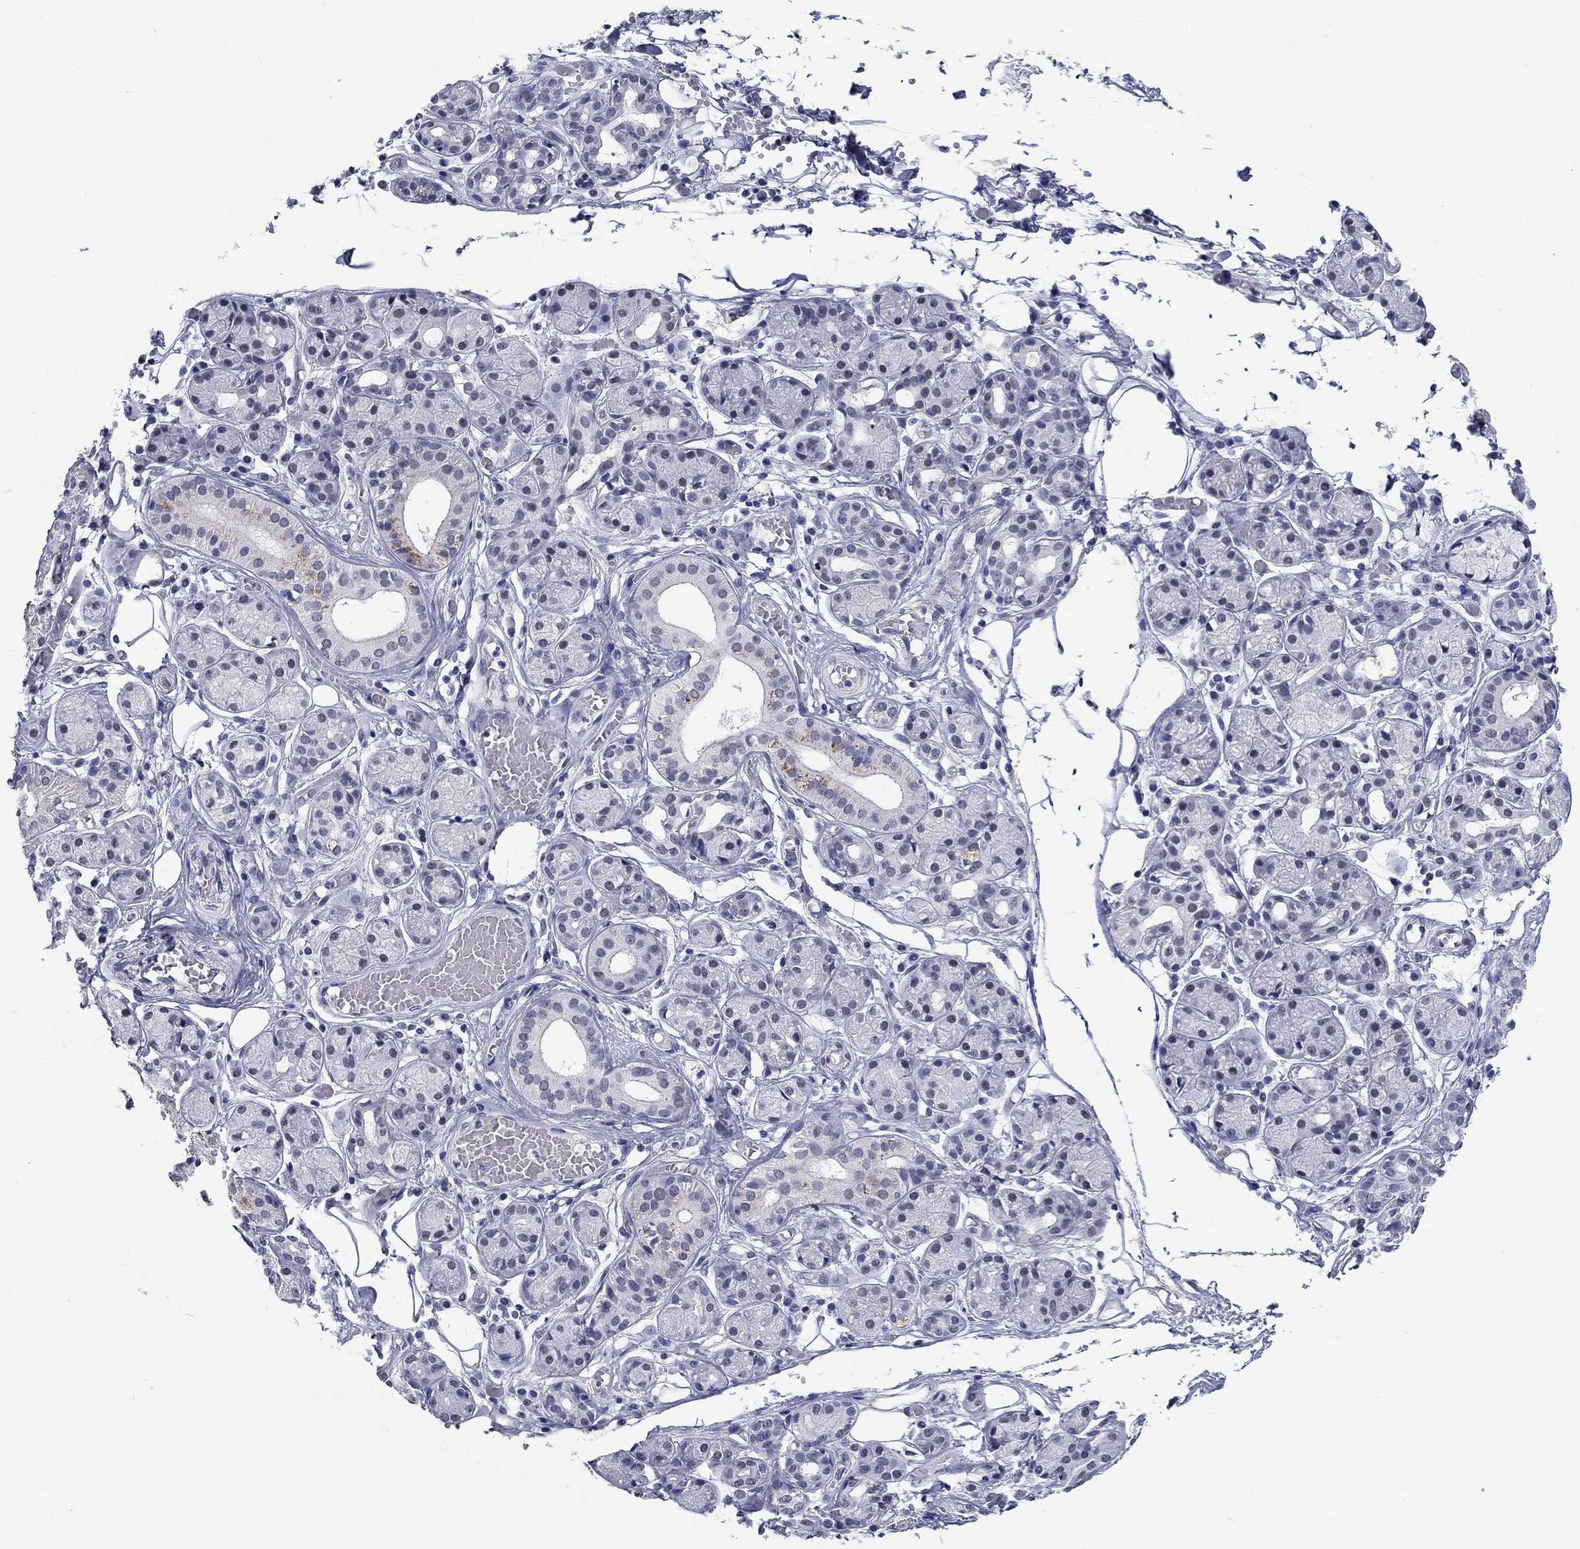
{"staining": {"intensity": "negative", "quantity": "none", "location": "none"}, "tissue": "salivary gland", "cell_type": "Glandular cells", "image_type": "normal", "snomed": [{"axis": "morphology", "description": "Normal tissue, NOS"}, {"axis": "topography", "description": "Salivary gland"}, {"axis": "topography", "description": "Peripheral nerve tissue"}], "caption": "Salivary gland was stained to show a protein in brown. There is no significant expression in glandular cells. The staining is performed using DAB (3,3'-diaminobenzidine) brown chromogen with nuclei counter-stained in using hematoxylin.", "gene": "GRIN1", "patient": {"sex": "male", "age": 71}}